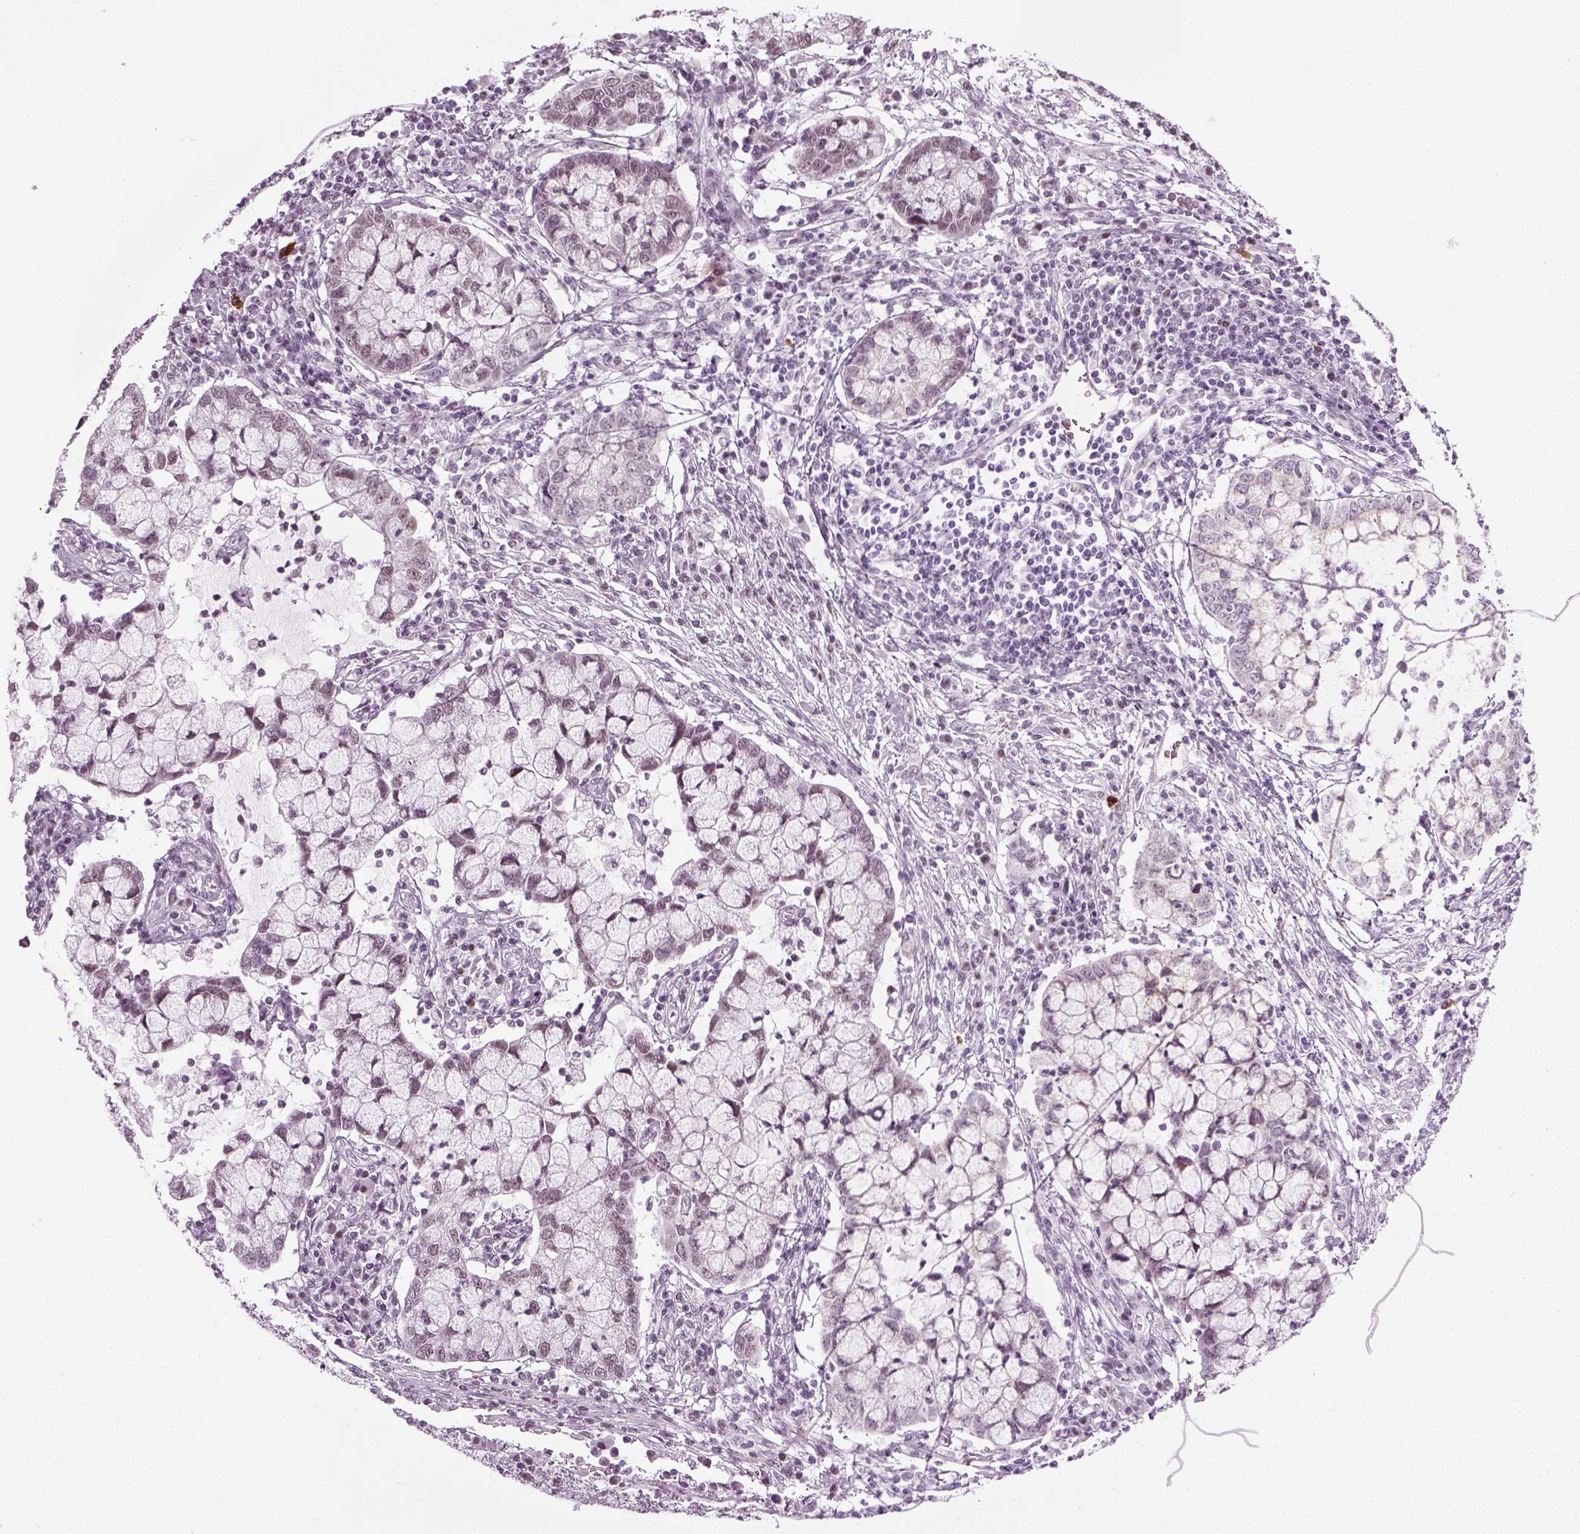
{"staining": {"intensity": "negative", "quantity": "none", "location": "none"}, "tissue": "cervical cancer", "cell_type": "Tumor cells", "image_type": "cancer", "snomed": [{"axis": "morphology", "description": "Adenocarcinoma, NOS"}, {"axis": "topography", "description": "Cervix"}], "caption": "This histopathology image is of cervical cancer stained with immunohistochemistry (IHC) to label a protein in brown with the nuclei are counter-stained blue. There is no positivity in tumor cells.", "gene": "KCNG2", "patient": {"sex": "female", "age": 40}}